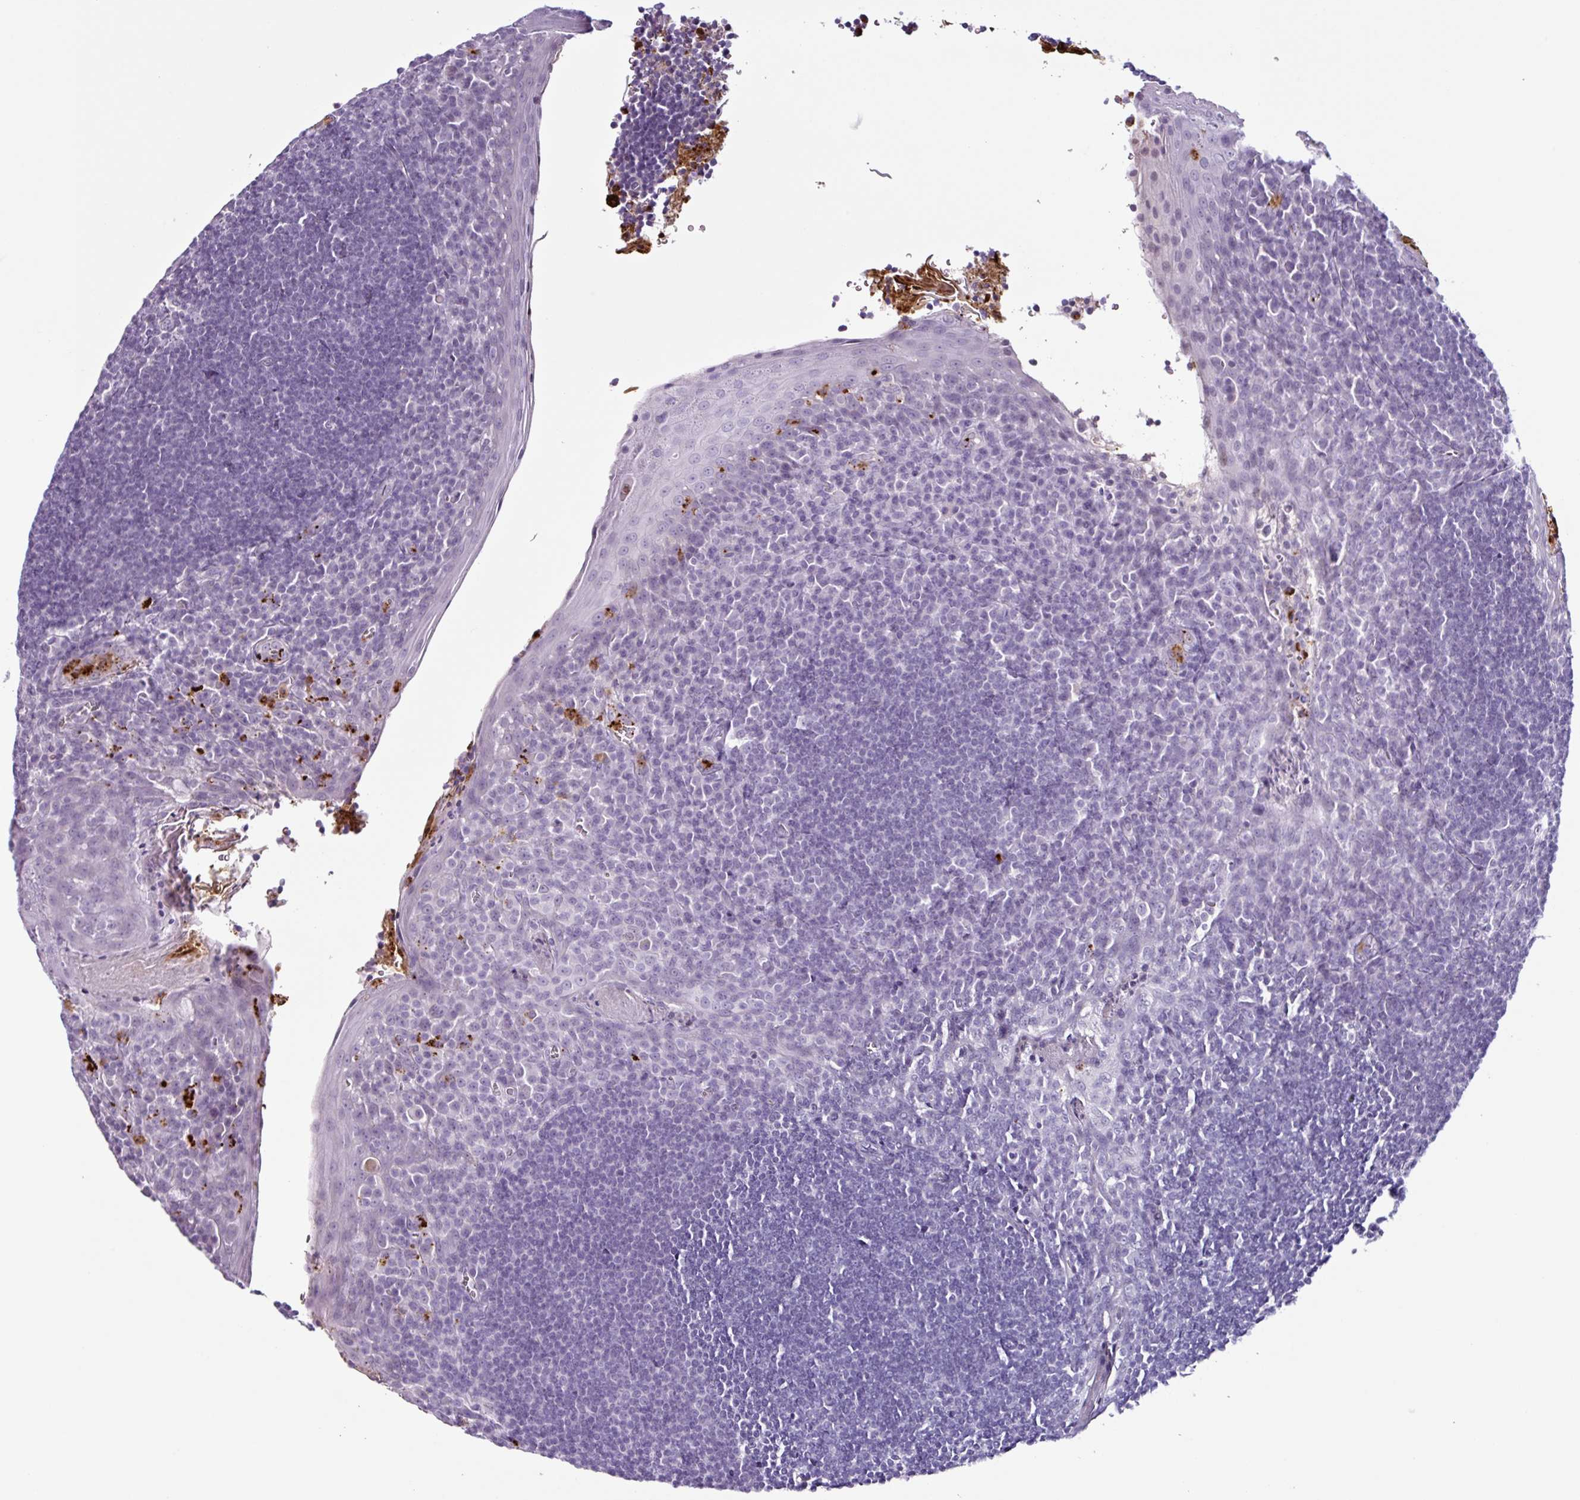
{"staining": {"intensity": "negative", "quantity": "none", "location": "none"}, "tissue": "tonsil", "cell_type": "Germinal center cells", "image_type": "normal", "snomed": [{"axis": "morphology", "description": "Normal tissue, NOS"}, {"axis": "topography", "description": "Tonsil"}], "caption": "Human tonsil stained for a protein using IHC displays no positivity in germinal center cells.", "gene": "TMEM178A", "patient": {"sex": "male", "age": 27}}